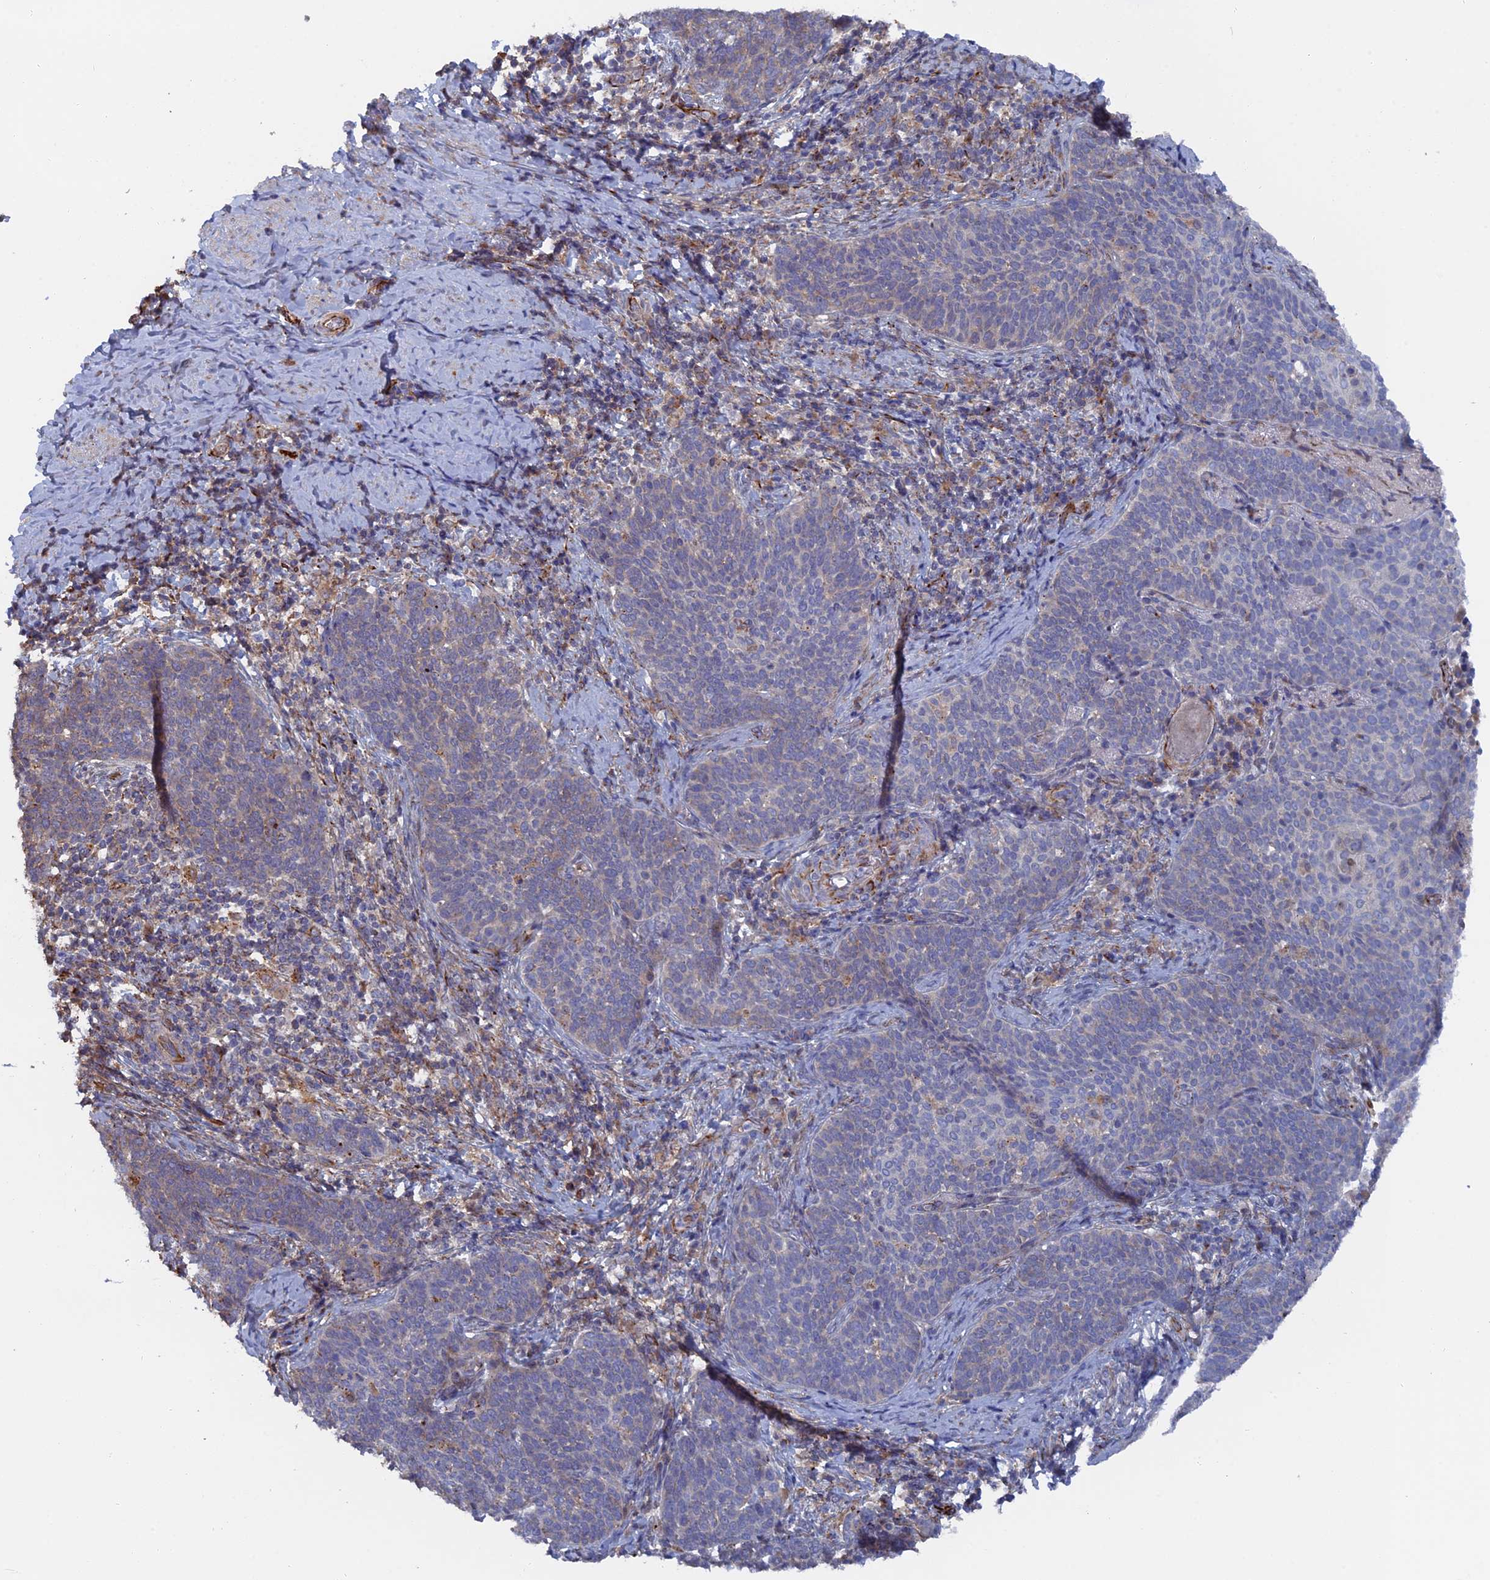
{"staining": {"intensity": "weak", "quantity": "<25%", "location": "cytoplasmic/membranous"}, "tissue": "cervical cancer", "cell_type": "Tumor cells", "image_type": "cancer", "snomed": [{"axis": "morphology", "description": "Normal tissue, NOS"}, {"axis": "morphology", "description": "Squamous cell carcinoma, NOS"}, {"axis": "topography", "description": "Cervix"}], "caption": "Protein analysis of cervical squamous cell carcinoma shows no significant positivity in tumor cells. (DAB immunohistochemistry (IHC) with hematoxylin counter stain).", "gene": "SMG9", "patient": {"sex": "female", "age": 39}}